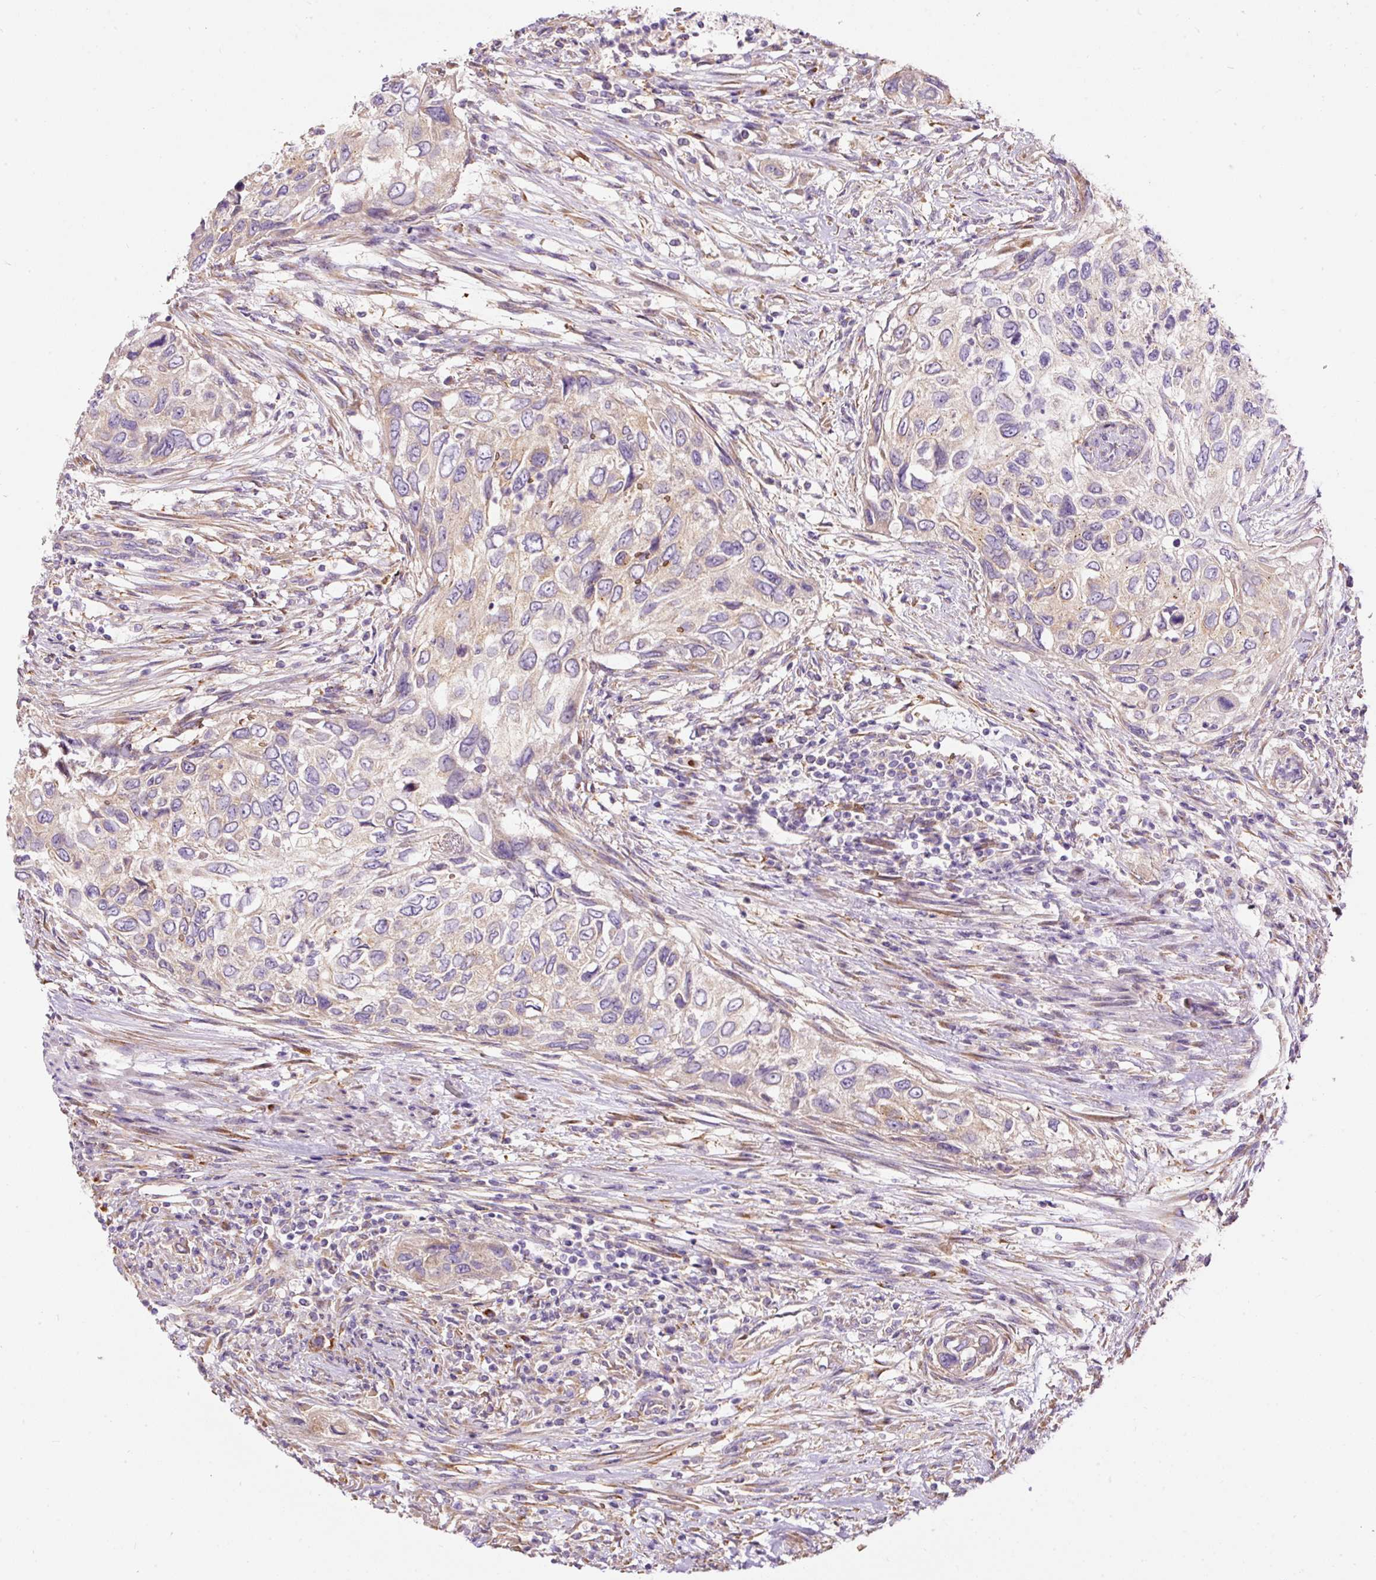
{"staining": {"intensity": "weak", "quantity": "25%-75%", "location": "cytoplasmic/membranous"}, "tissue": "urothelial cancer", "cell_type": "Tumor cells", "image_type": "cancer", "snomed": [{"axis": "morphology", "description": "Urothelial carcinoma, High grade"}, {"axis": "topography", "description": "Urinary bladder"}], "caption": "Urothelial cancer stained with a protein marker exhibits weak staining in tumor cells.", "gene": "PRRC2A", "patient": {"sex": "female", "age": 60}}